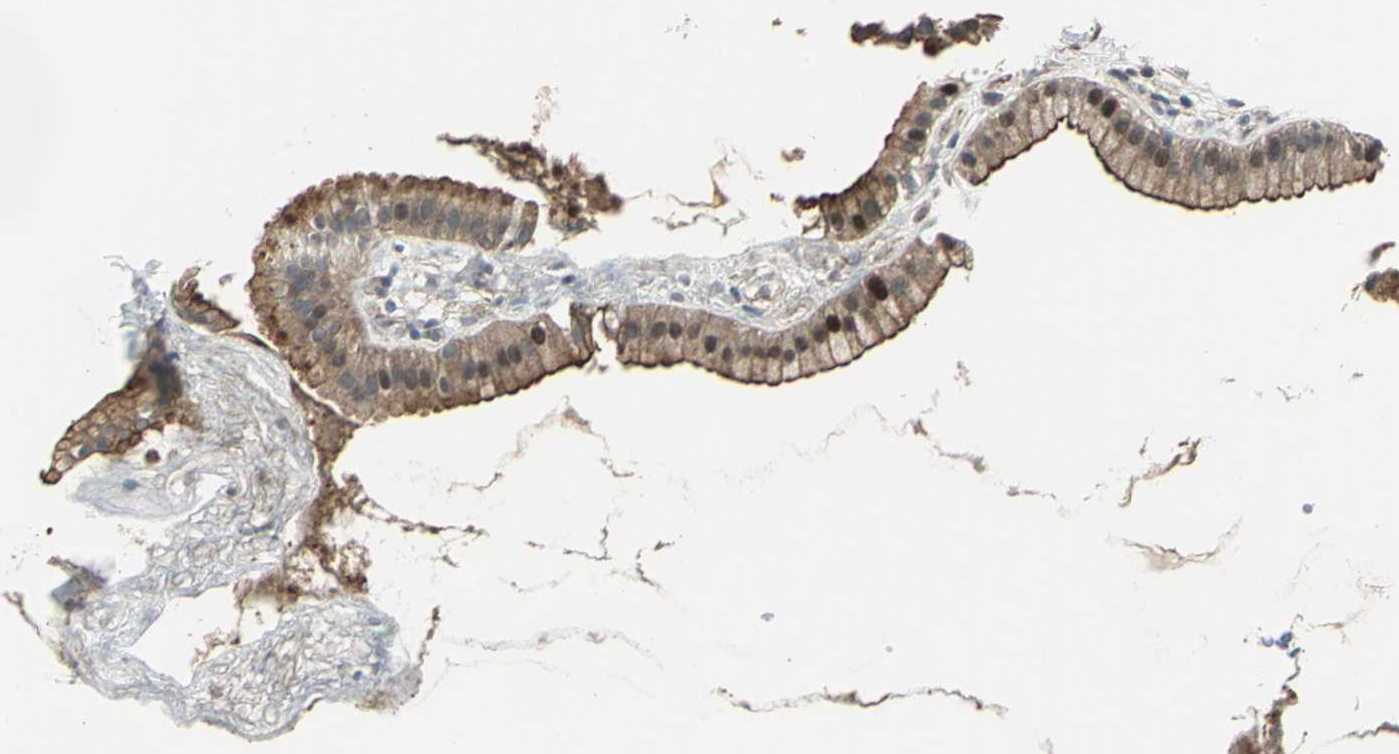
{"staining": {"intensity": "moderate", "quantity": ">75%", "location": "cytoplasmic/membranous,nuclear"}, "tissue": "gallbladder", "cell_type": "Glandular cells", "image_type": "normal", "snomed": [{"axis": "morphology", "description": "Normal tissue, NOS"}, {"axis": "topography", "description": "Gallbladder"}], "caption": "Benign gallbladder shows moderate cytoplasmic/membranous,nuclear expression in about >75% of glandular cells Using DAB (3,3'-diaminobenzidine) (brown) and hematoxylin (blue) stains, captured at high magnification using brightfield microscopy..", "gene": "PFDN1", "patient": {"sex": "female", "age": 64}}